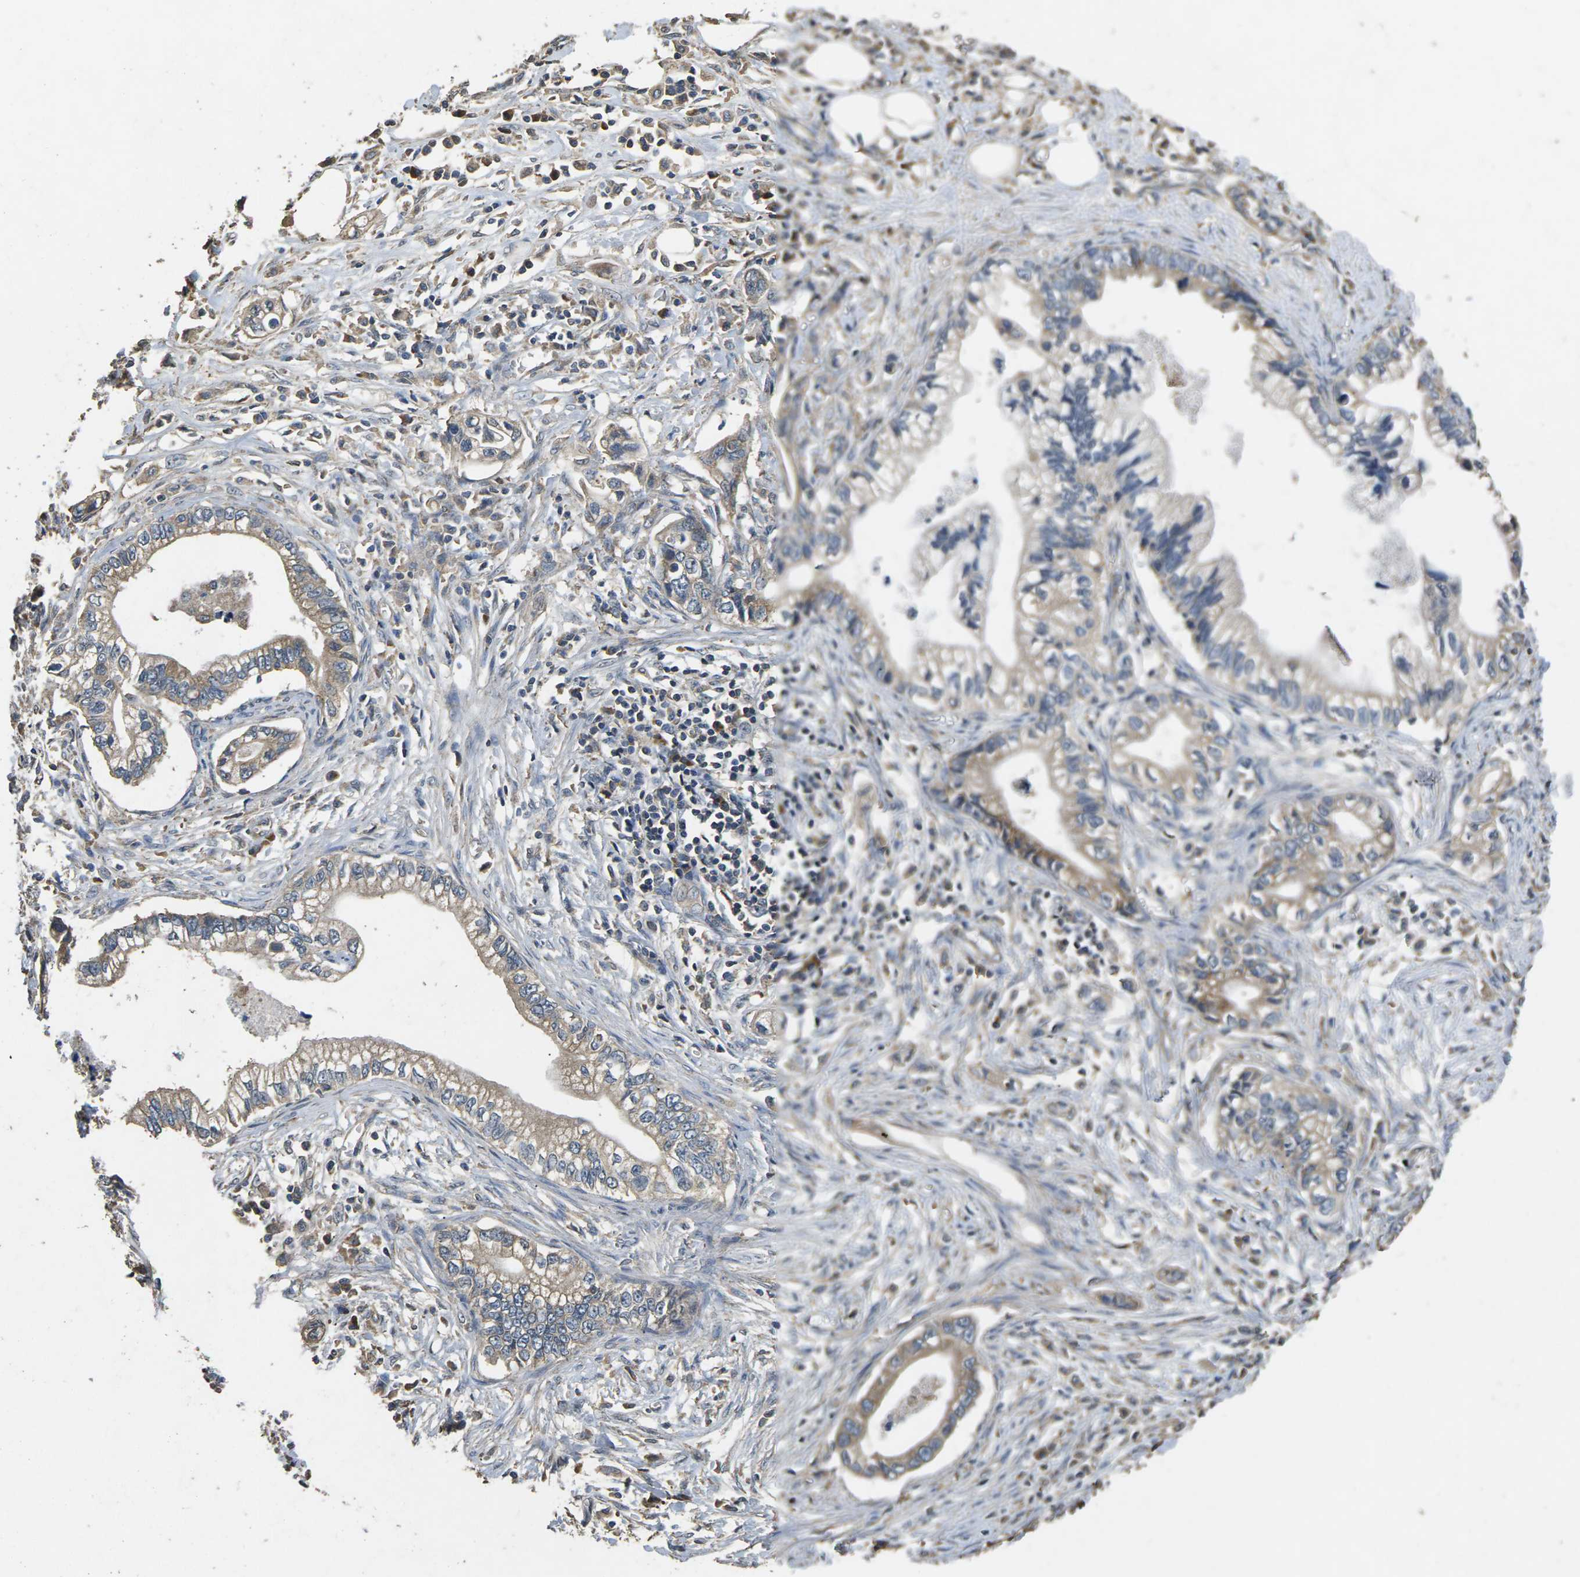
{"staining": {"intensity": "weak", "quantity": "25%-75%", "location": "cytoplasmic/membranous"}, "tissue": "pancreatic cancer", "cell_type": "Tumor cells", "image_type": "cancer", "snomed": [{"axis": "morphology", "description": "Adenocarcinoma, NOS"}, {"axis": "topography", "description": "Pancreas"}], "caption": "An image of pancreatic cancer stained for a protein demonstrates weak cytoplasmic/membranous brown staining in tumor cells.", "gene": "B4GAT1", "patient": {"sex": "male", "age": 56}}